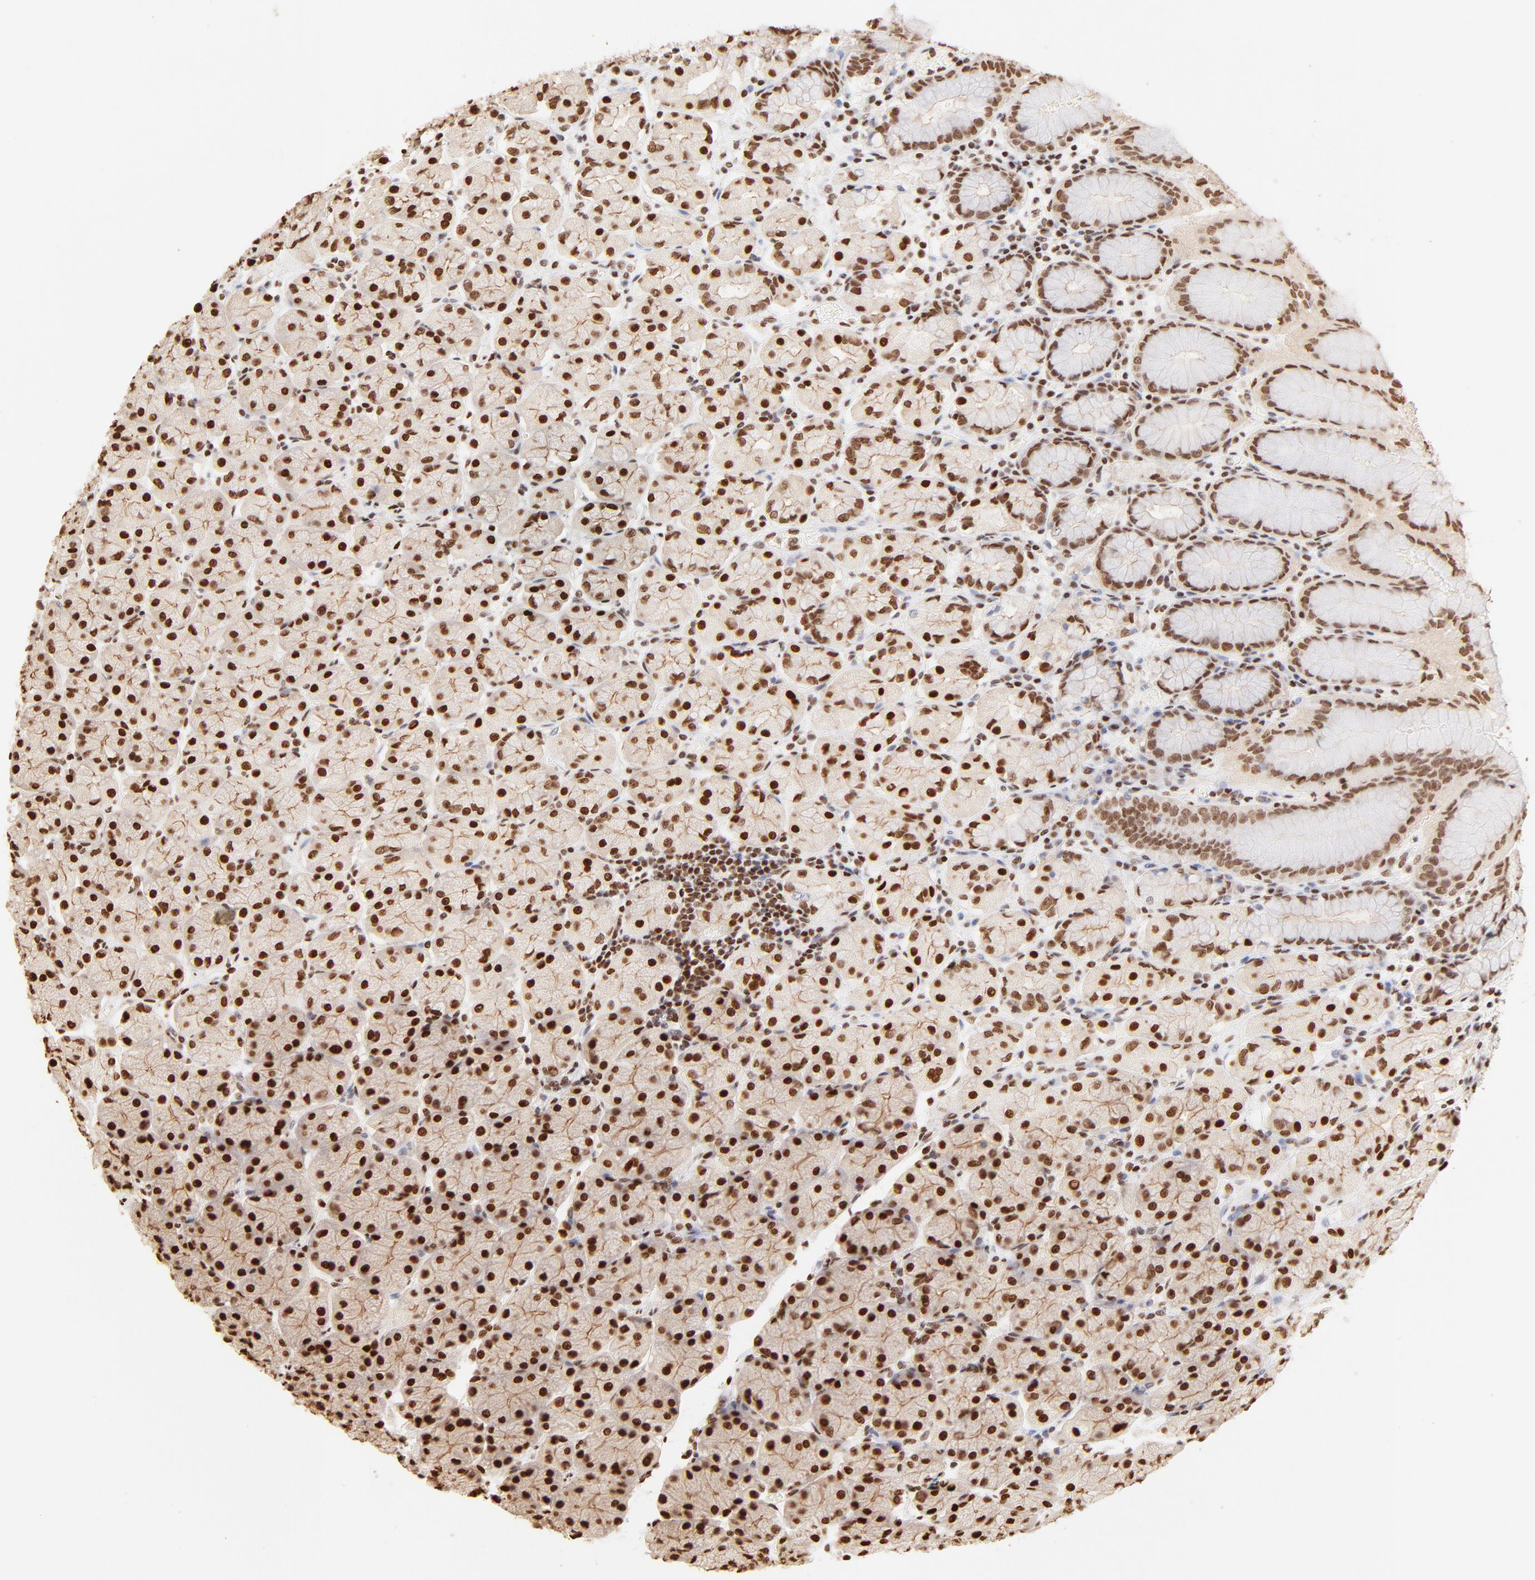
{"staining": {"intensity": "strong", "quantity": ">75%", "location": "cytoplasmic/membranous,nuclear"}, "tissue": "stomach", "cell_type": "Glandular cells", "image_type": "normal", "snomed": [{"axis": "morphology", "description": "Normal tissue, NOS"}, {"axis": "topography", "description": "Stomach, upper"}, {"axis": "topography", "description": "Stomach"}], "caption": "High-magnification brightfield microscopy of benign stomach stained with DAB (brown) and counterstained with hematoxylin (blue). glandular cells exhibit strong cytoplasmic/membranous,nuclear staining is seen in about>75% of cells. (DAB (3,3'-diaminobenzidine) IHC, brown staining for protein, blue staining for nuclei).", "gene": "ZNF540", "patient": {"sex": "male", "age": 76}}